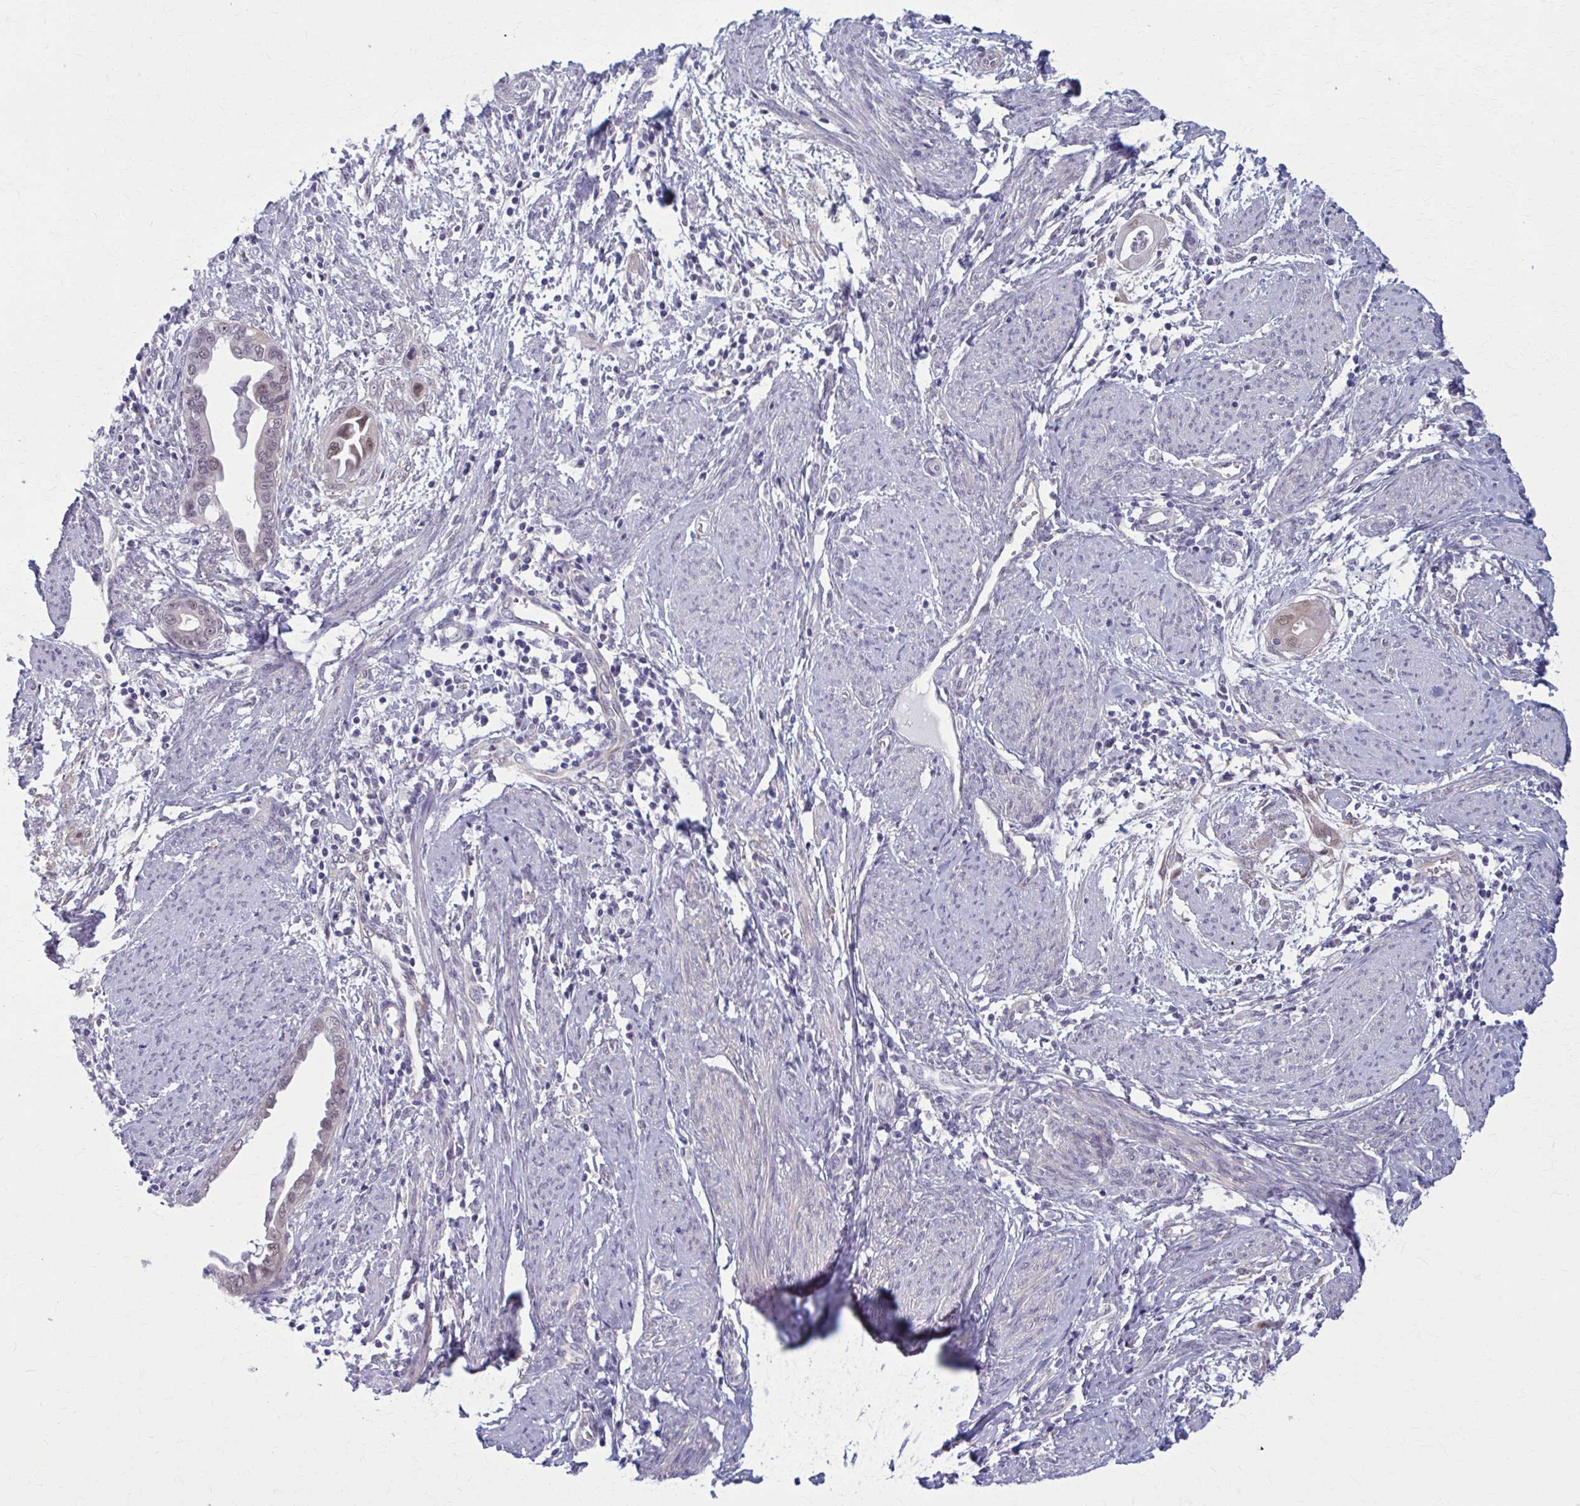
{"staining": {"intensity": "weak", "quantity": "25%-75%", "location": "nuclear"}, "tissue": "endometrial cancer", "cell_type": "Tumor cells", "image_type": "cancer", "snomed": [{"axis": "morphology", "description": "Adenocarcinoma, NOS"}, {"axis": "topography", "description": "Endometrium"}], "caption": "Immunohistochemical staining of human endometrial adenocarcinoma displays low levels of weak nuclear protein positivity in approximately 25%-75% of tumor cells.", "gene": "NUMBL", "patient": {"sex": "female", "age": 57}}